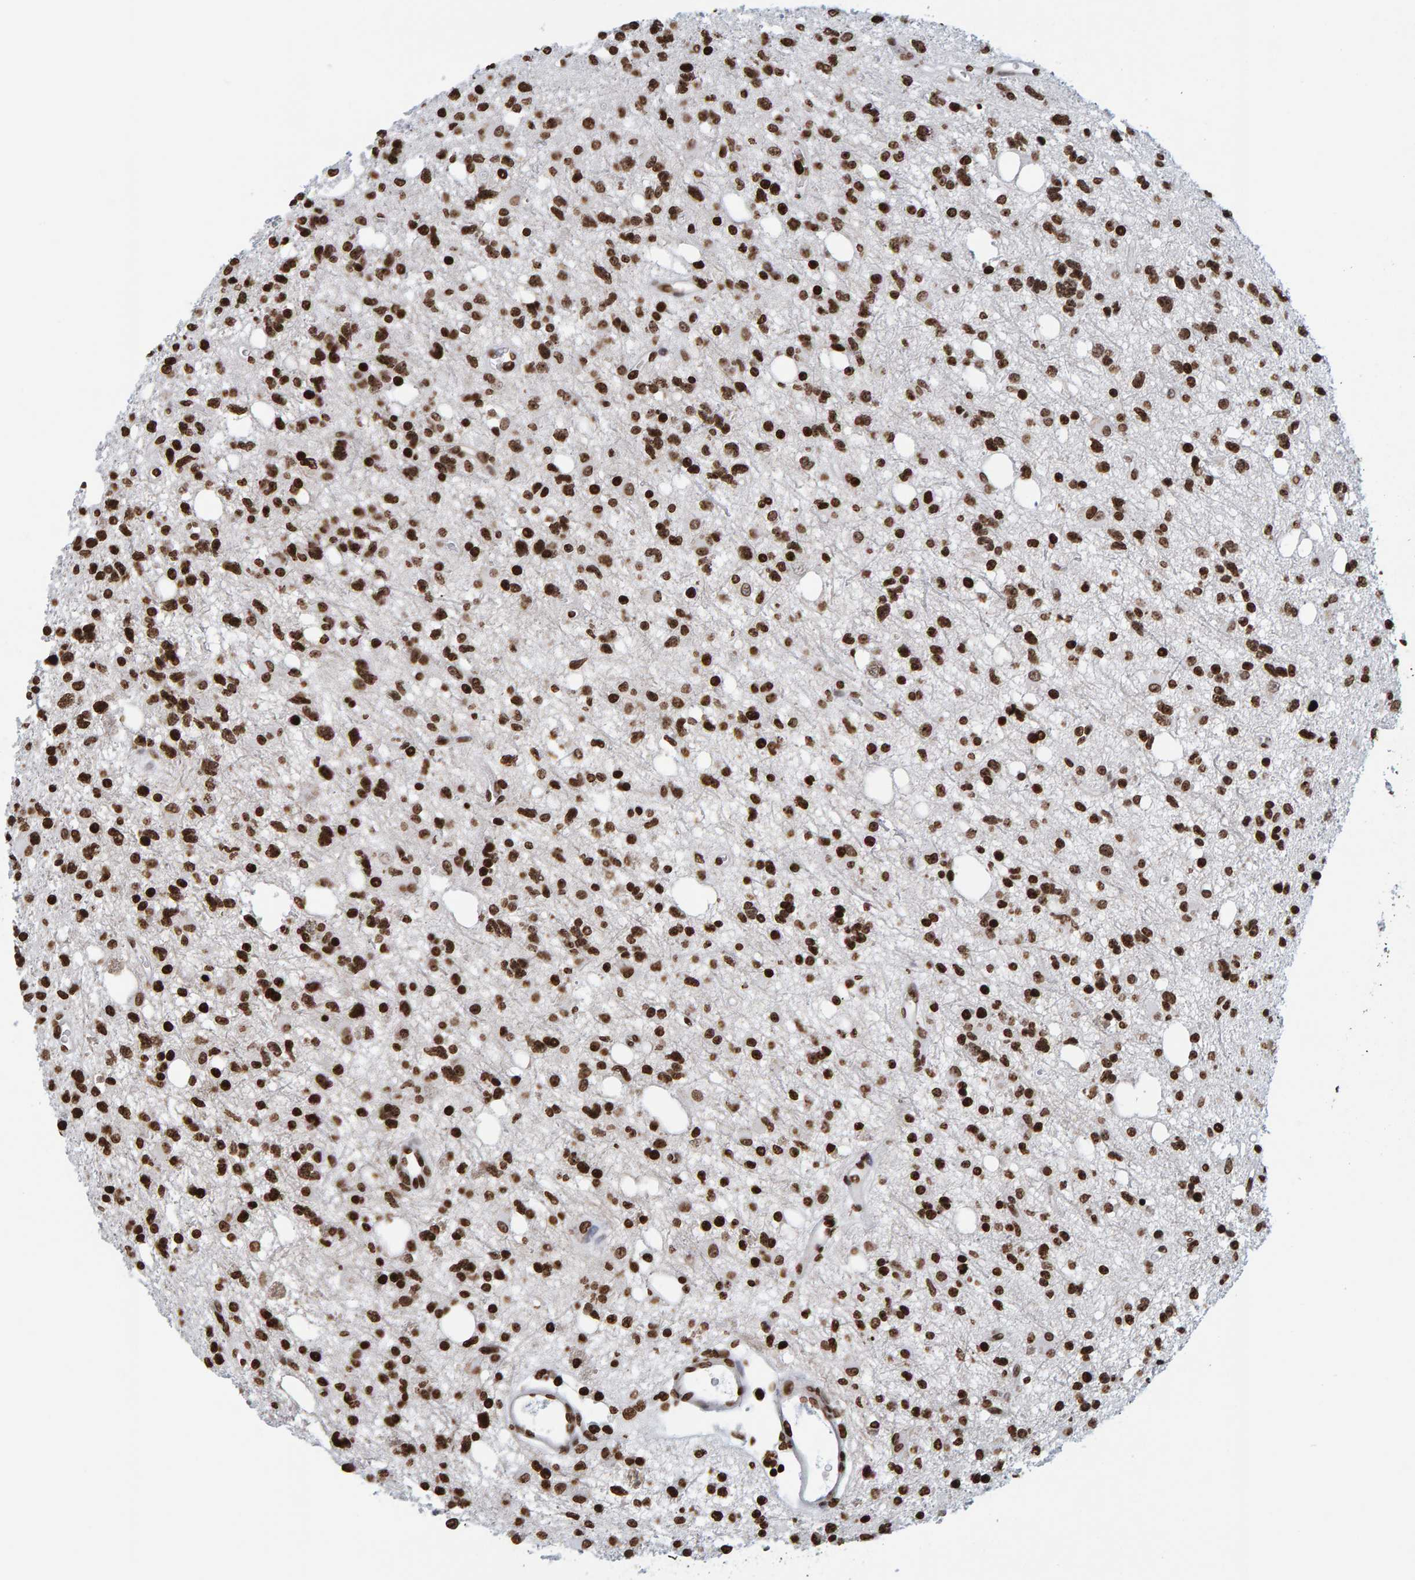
{"staining": {"intensity": "strong", "quantity": ">75%", "location": "nuclear"}, "tissue": "glioma", "cell_type": "Tumor cells", "image_type": "cancer", "snomed": [{"axis": "morphology", "description": "Glioma, malignant, High grade"}, {"axis": "topography", "description": "Brain"}], "caption": "Immunohistochemical staining of human glioma displays high levels of strong nuclear staining in approximately >75% of tumor cells.", "gene": "BRF2", "patient": {"sex": "female", "age": 62}}